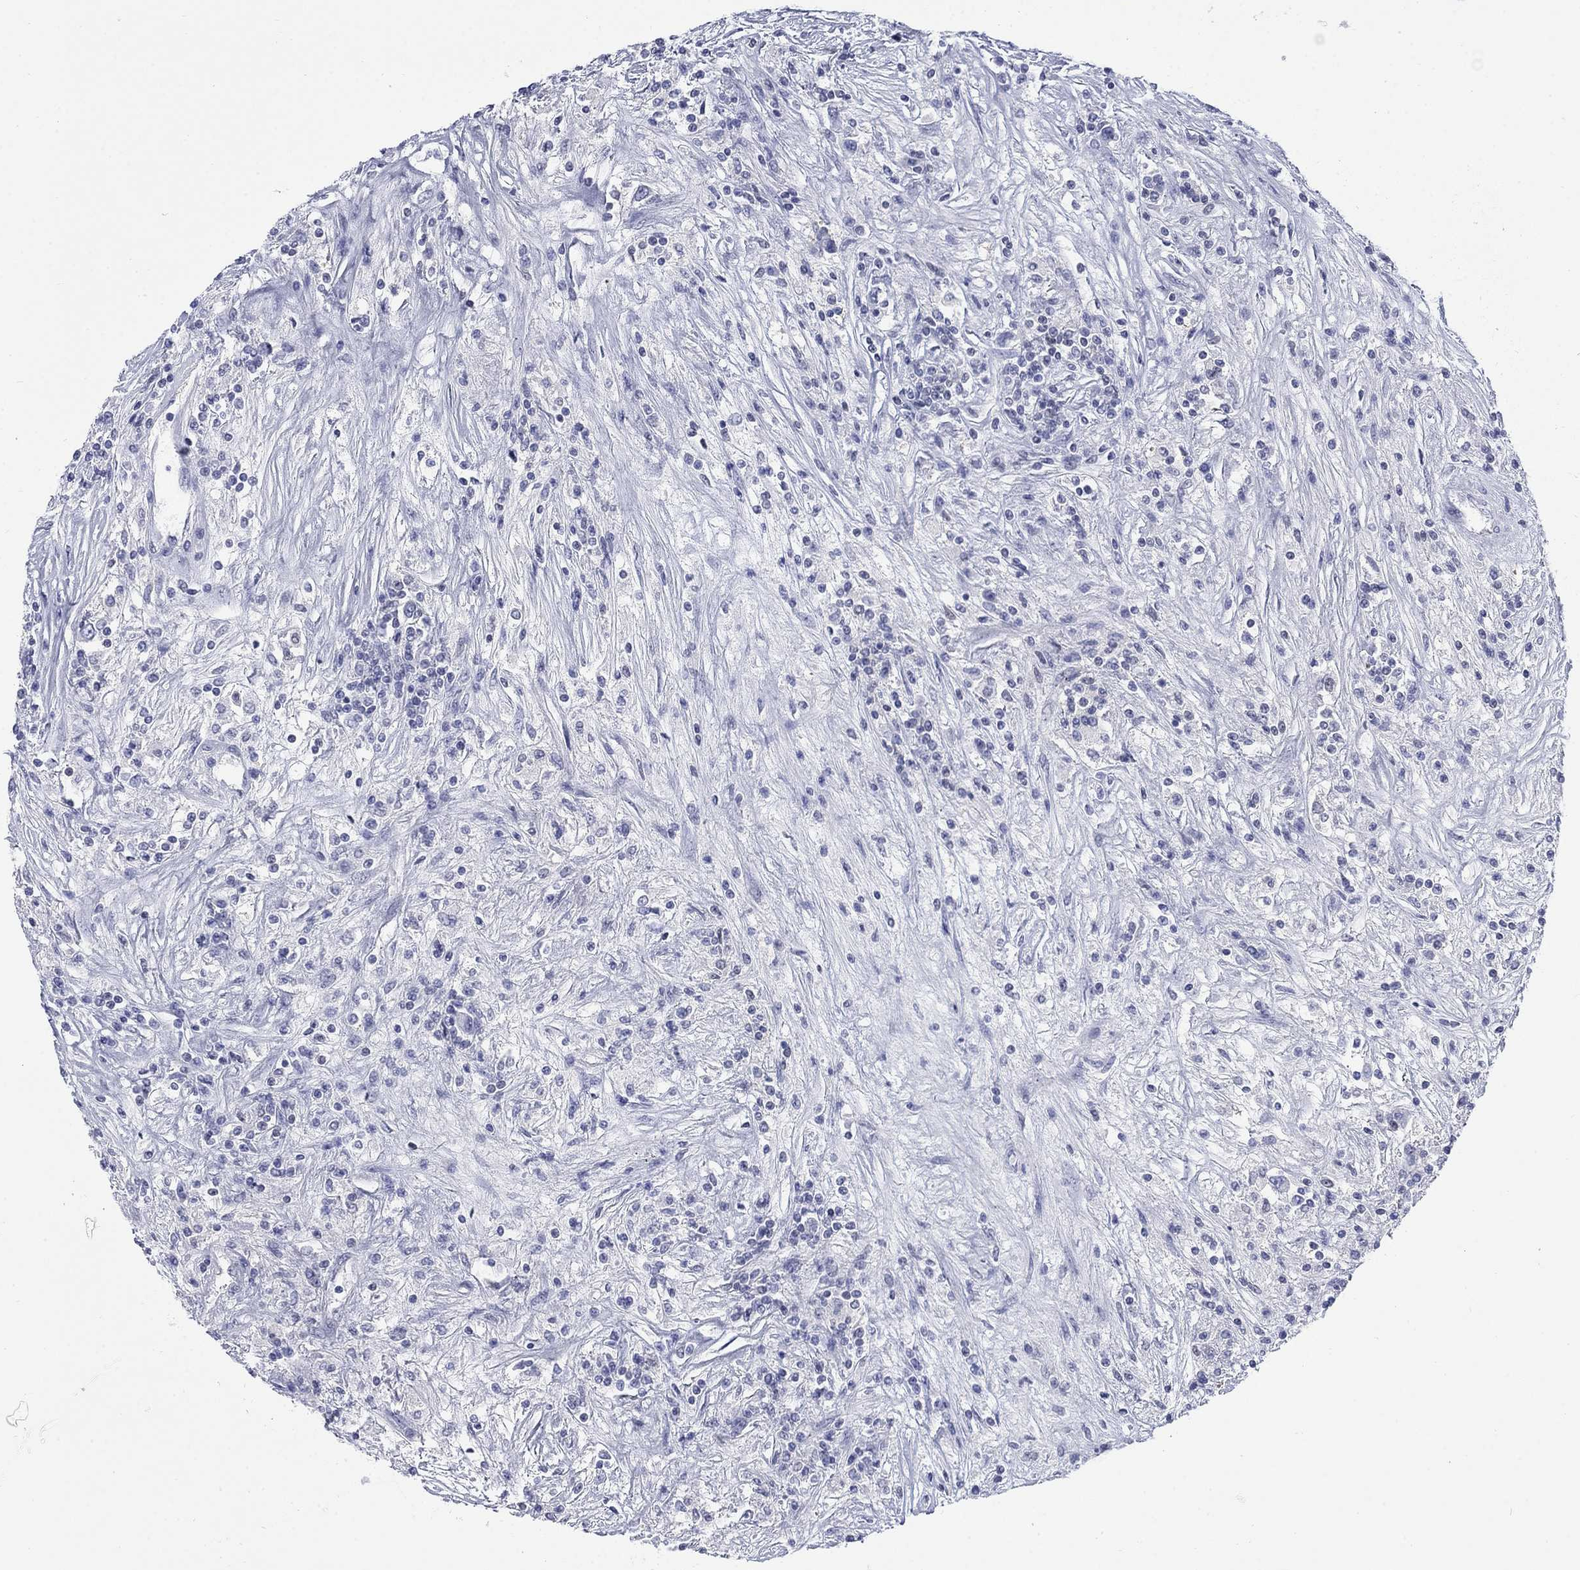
{"staining": {"intensity": "negative", "quantity": "none", "location": "none"}, "tissue": "renal cancer", "cell_type": "Tumor cells", "image_type": "cancer", "snomed": [{"axis": "morphology", "description": "Adenocarcinoma, NOS"}, {"axis": "topography", "description": "Kidney"}], "caption": "Renal adenocarcinoma stained for a protein using immunohistochemistry shows no expression tumor cells.", "gene": "IGF2BP3", "patient": {"sex": "female", "age": 67}}